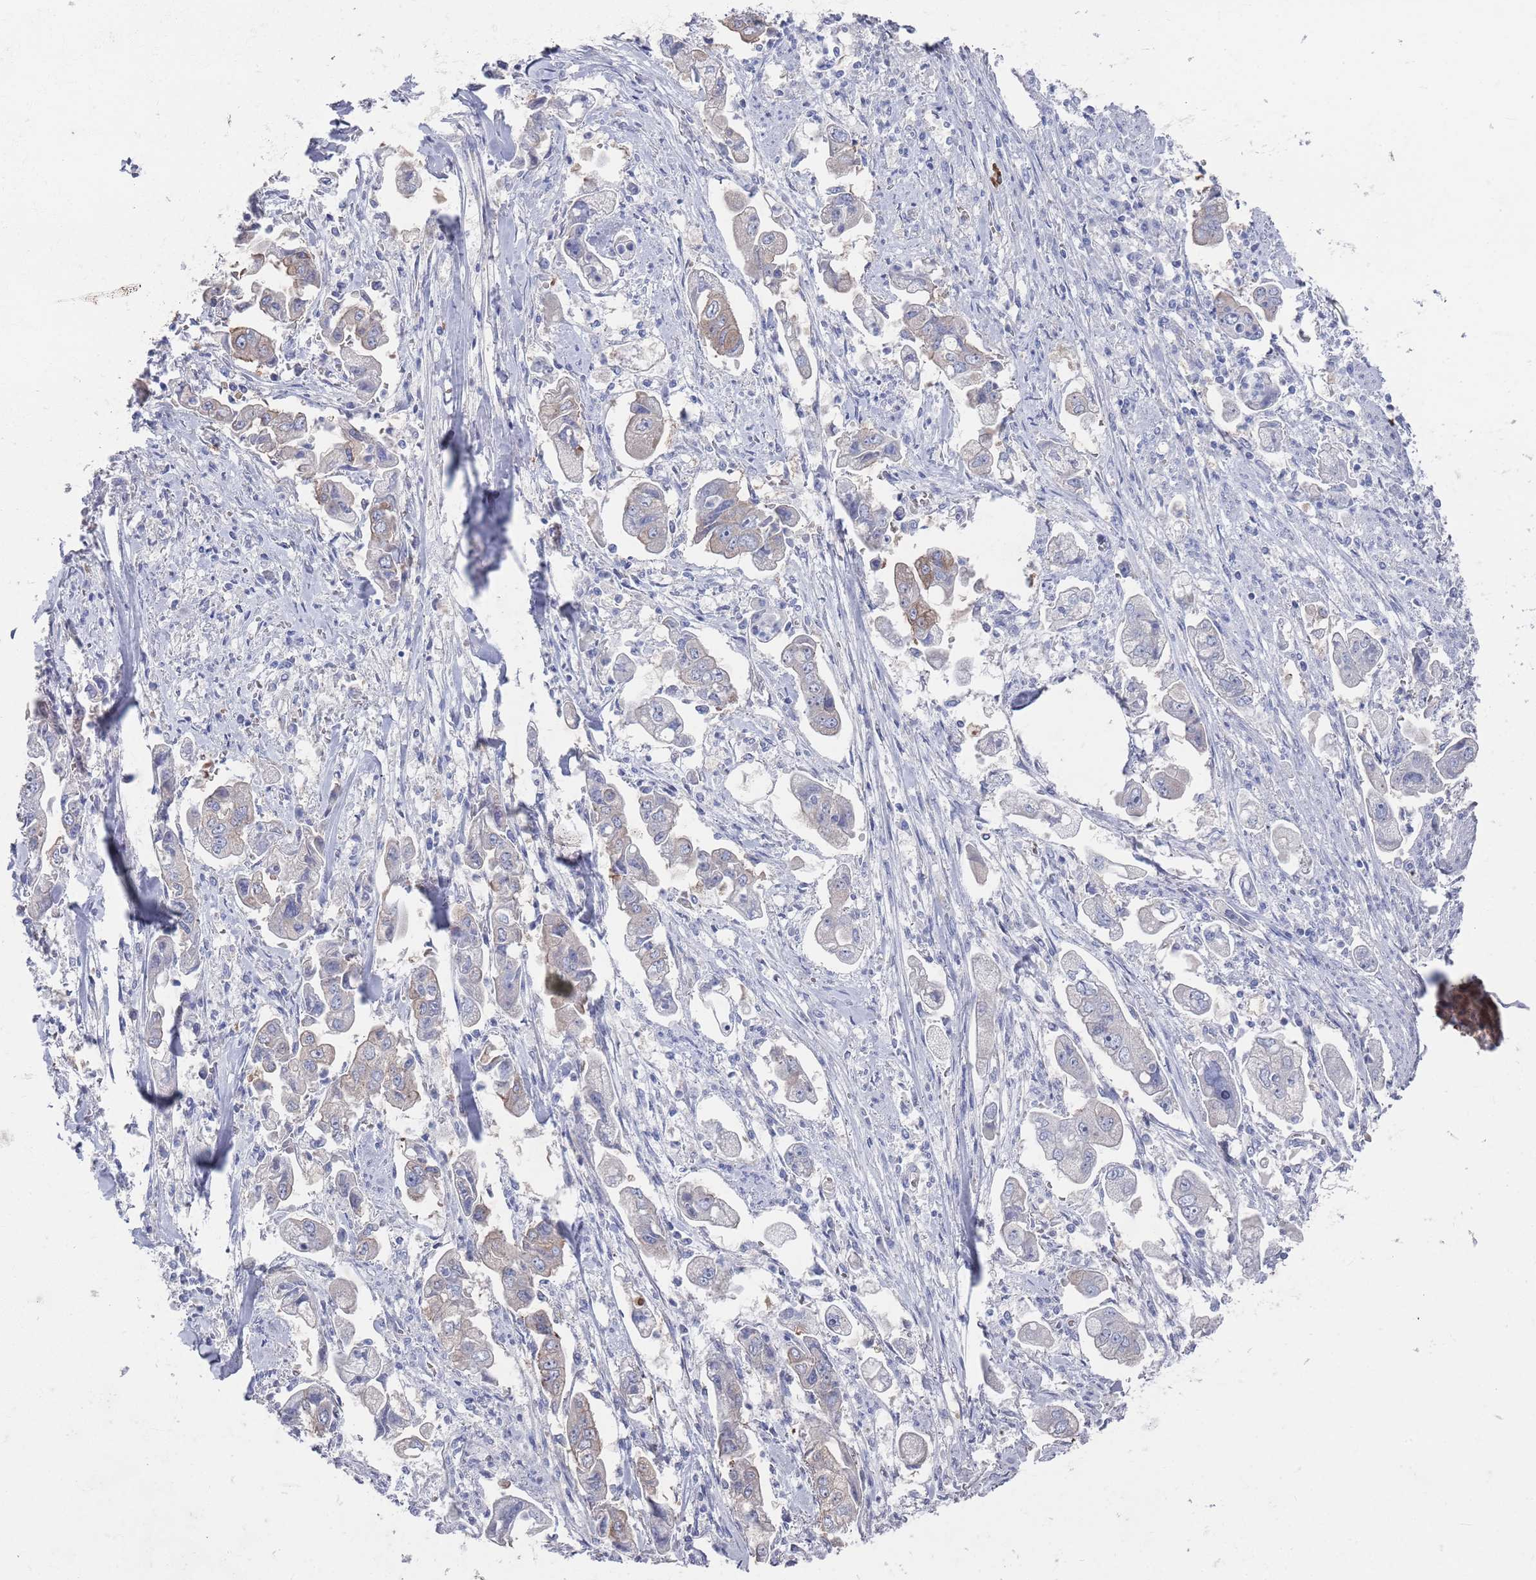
{"staining": {"intensity": "negative", "quantity": "none", "location": "none"}, "tissue": "stomach cancer", "cell_type": "Tumor cells", "image_type": "cancer", "snomed": [{"axis": "morphology", "description": "Adenocarcinoma, NOS"}, {"axis": "topography", "description": "Stomach"}], "caption": "Adenocarcinoma (stomach) was stained to show a protein in brown. There is no significant staining in tumor cells.", "gene": "TMCO3", "patient": {"sex": "male", "age": 62}}